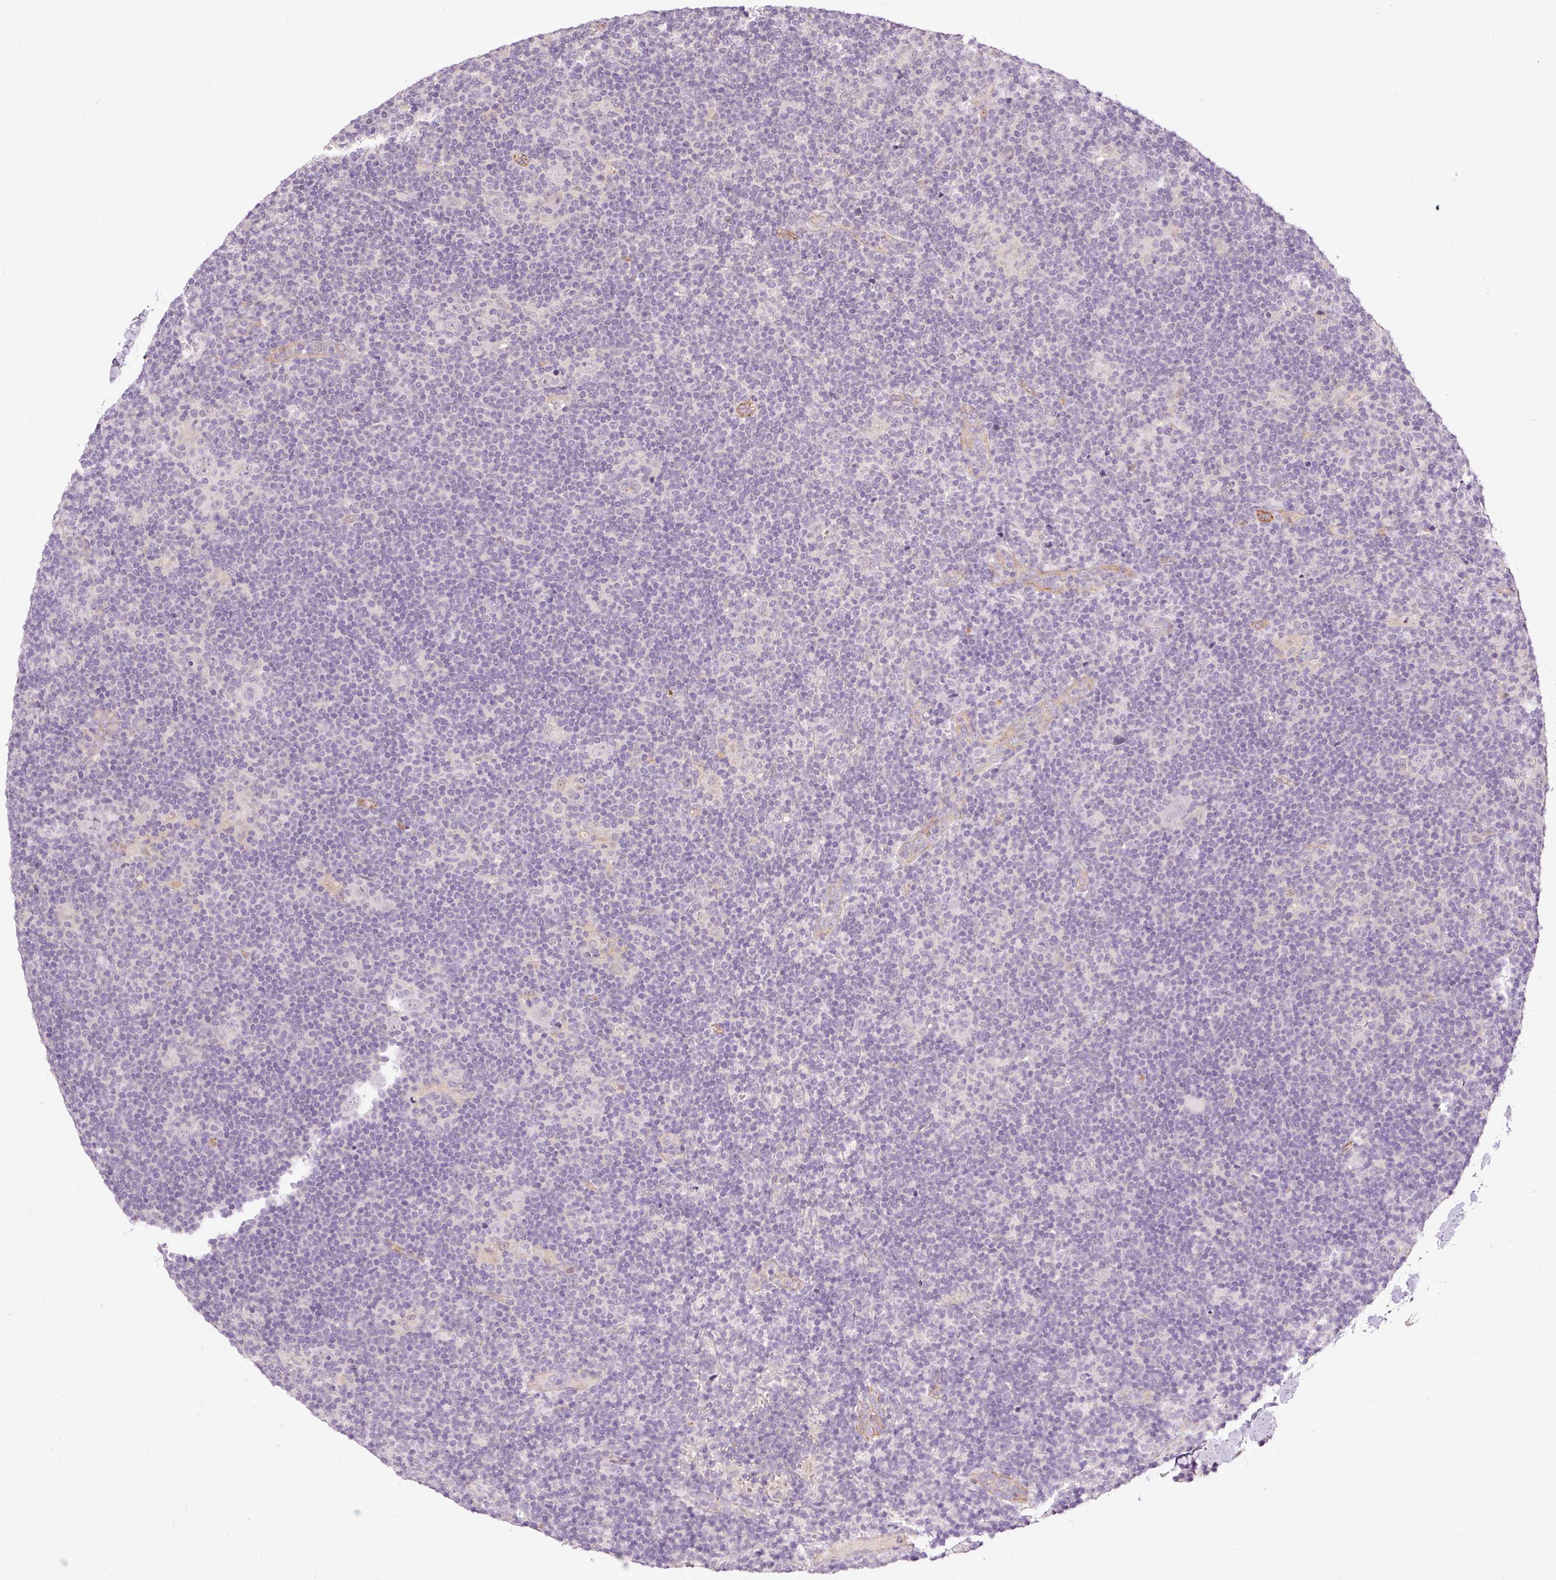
{"staining": {"intensity": "negative", "quantity": "none", "location": "none"}, "tissue": "lymphoma", "cell_type": "Tumor cells", "image_type": "cancer", "snomed": [{"axis": "morphology", "description": "Hodgkin's disease, NOS"}, {"axis": "topography", "description": "Lymph node"}], "caption": "High power microscopy micrograph of an immunohistochemistry (IHC) photomicrograph of Hodgkin's disease, revealing no significant positivity in tumor cells.", "gene": "ABCB4", "patient": {"sex": "female", "age": 57}}